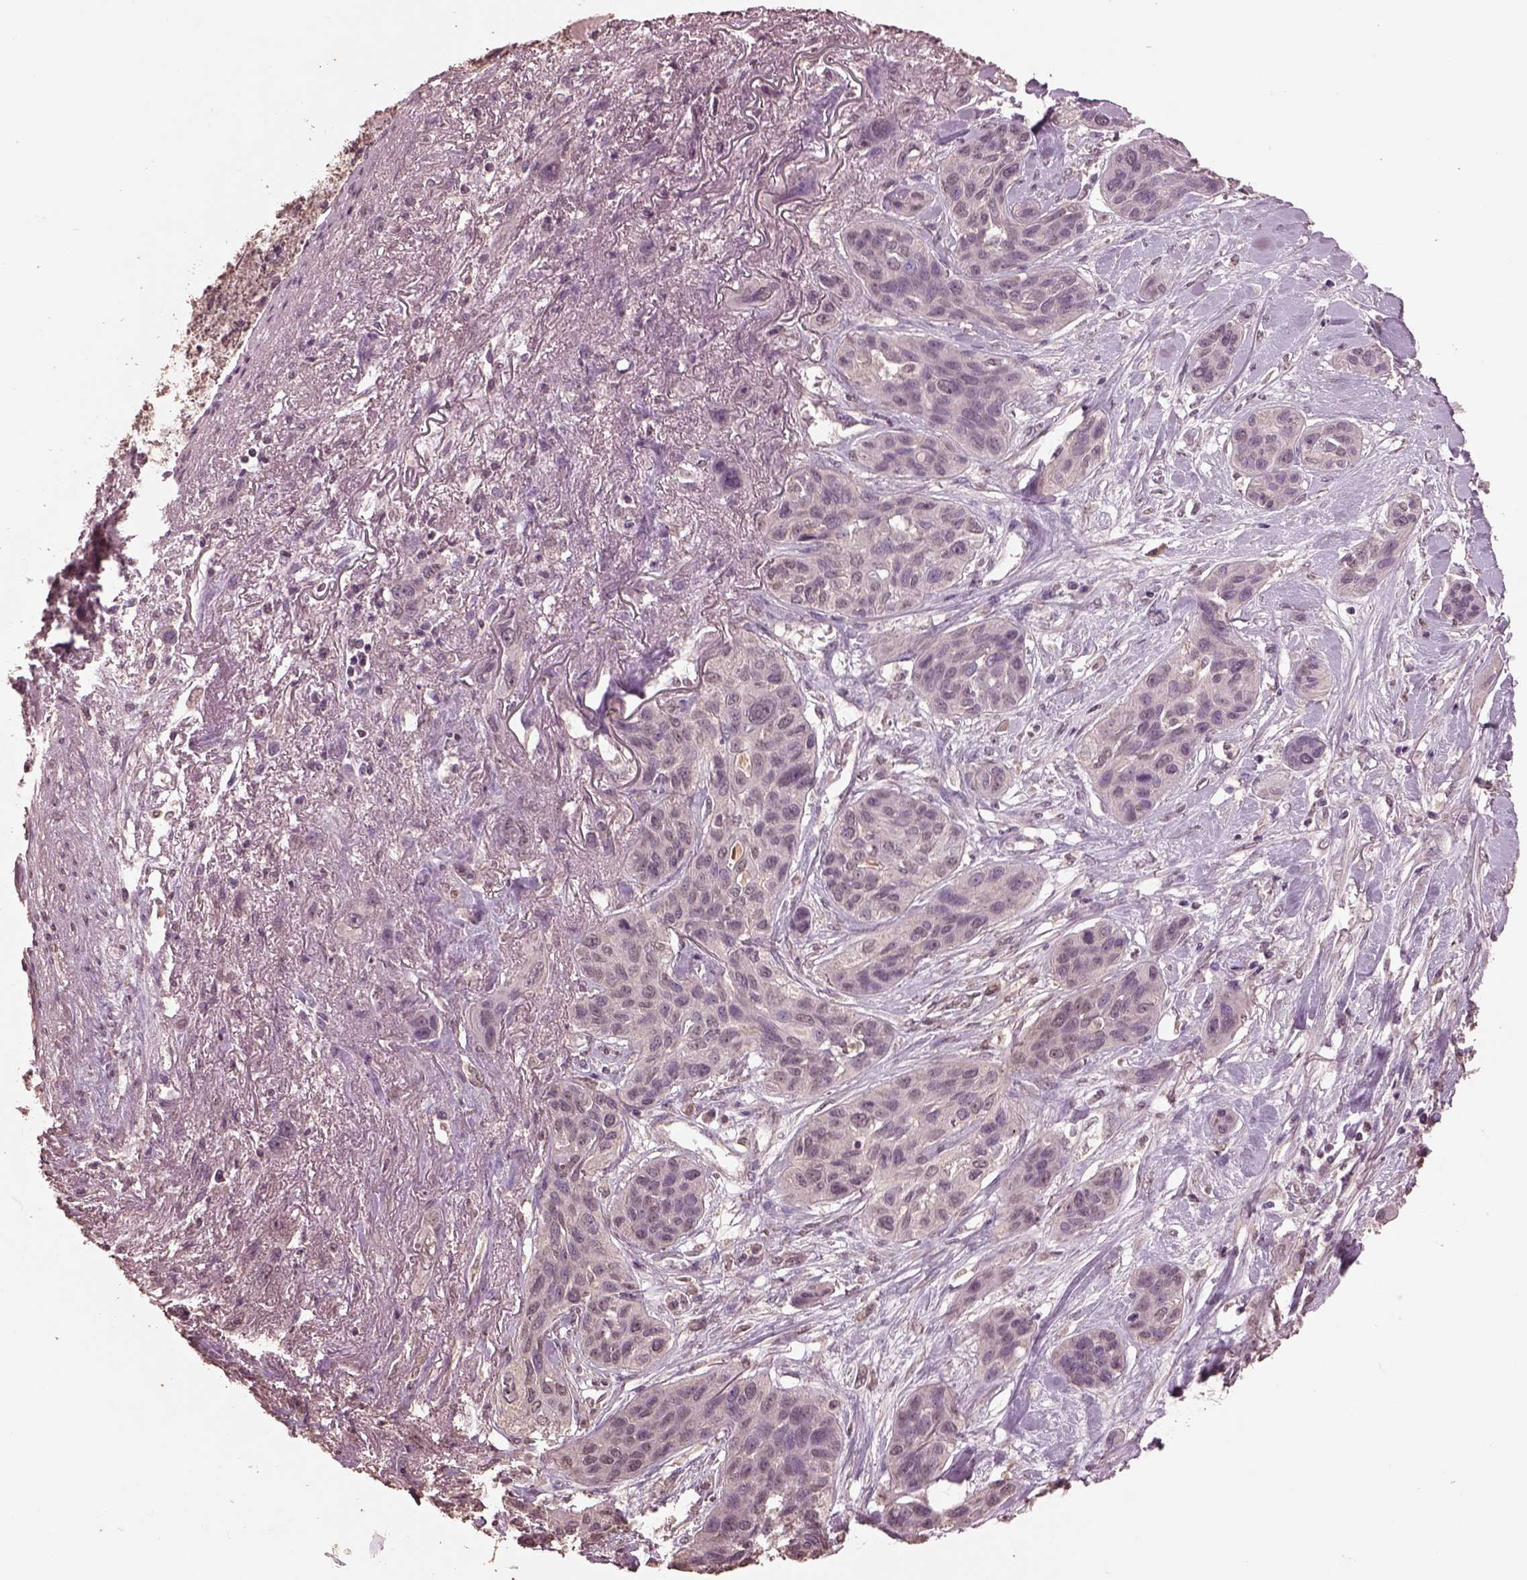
{"staining": {"intensity": "negative", "quantity": "none", "location": "none"}, "tissue": "lung cancer", "cell_type": "Tumor cells", "image_type": "cancer", "snomed": [{"axis": "morphology", "description": "Squamous cell carcinoma, NOS"}, {"axis": "topography", "description": "Lung"}], "caption": "Tumor cells show no significant protein staining in lung cancer. (Brightfield microscopy of DAB (3,3'-diaminobenzidine) immunohistochemistry (IHC) at high magnification).", "gene": "CPT1C", "patient": {"sex": "female", "age": 70}}